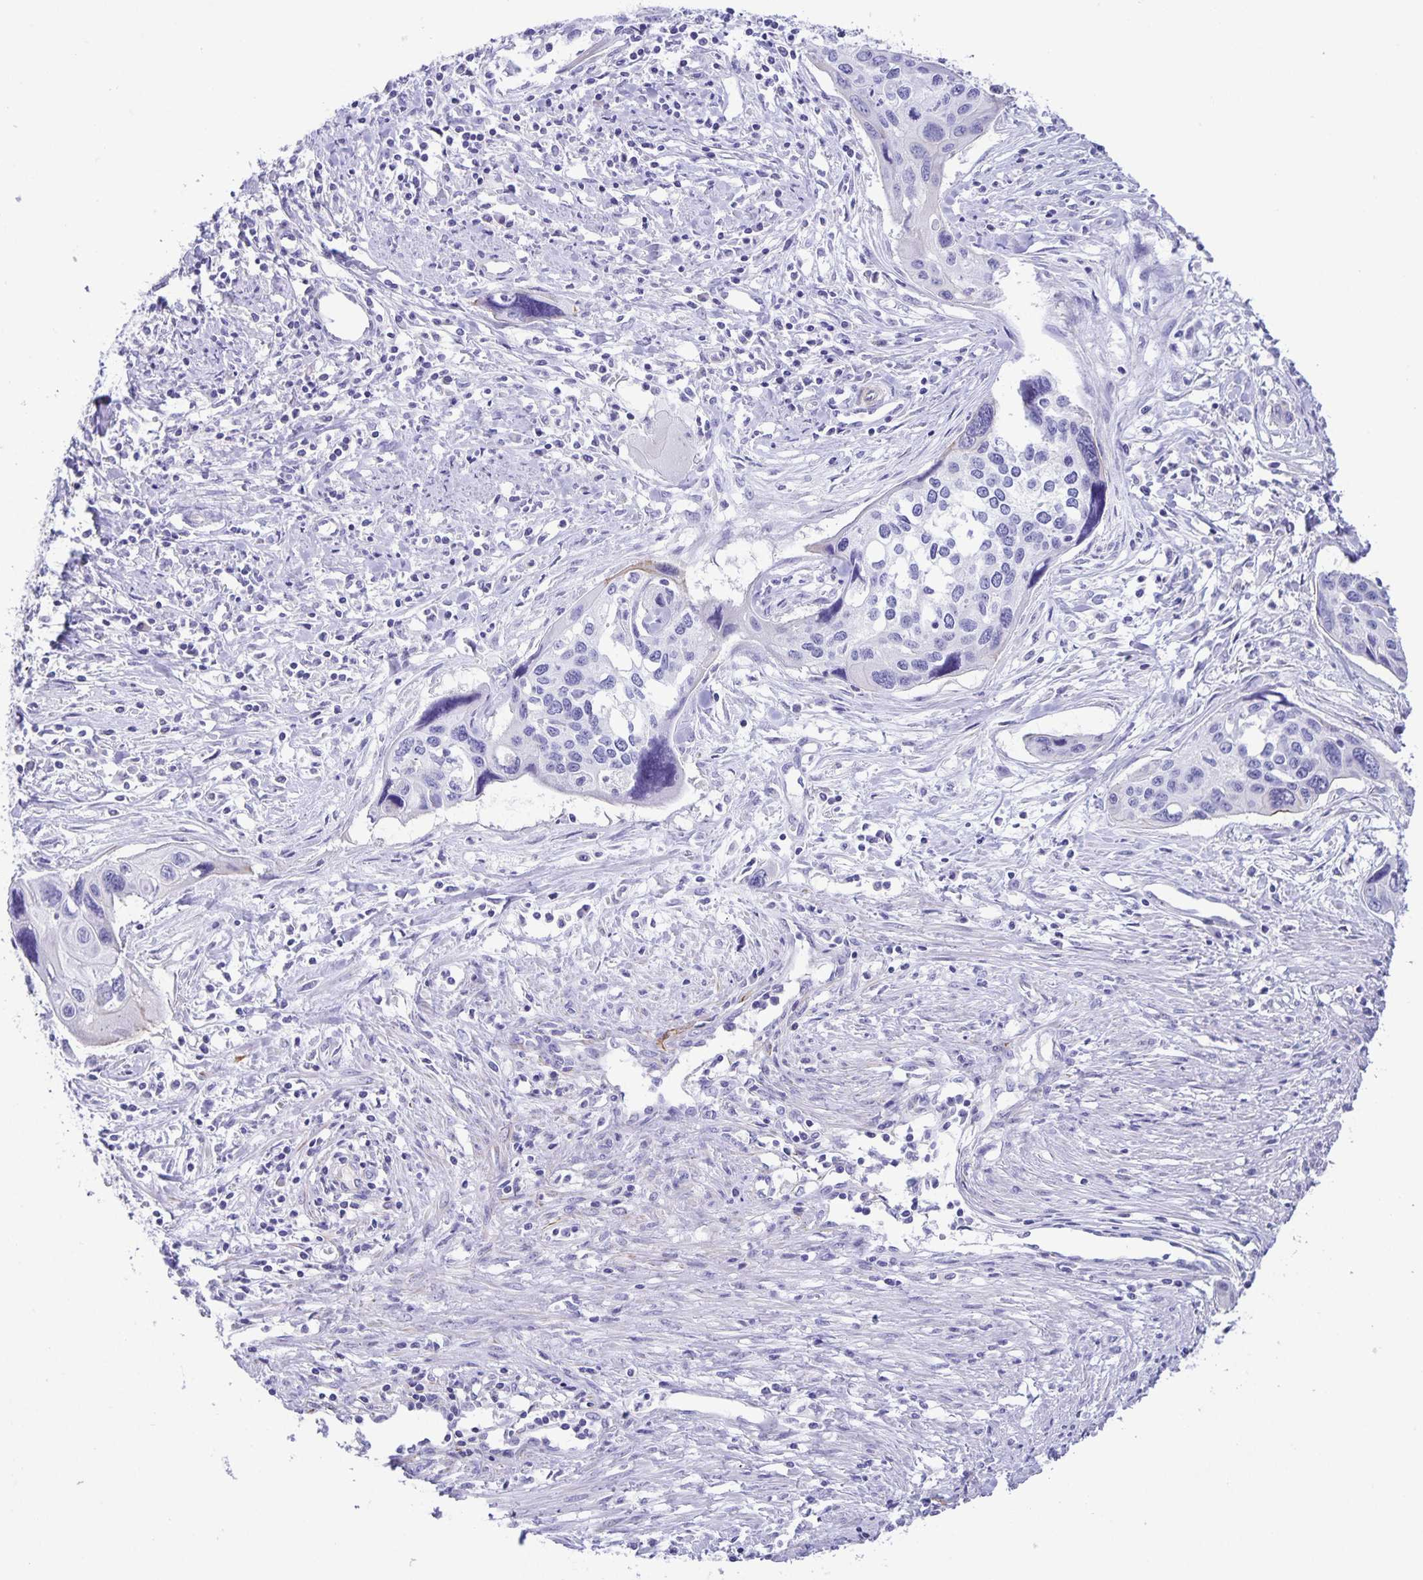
{"staining": {"intensity": "negative", "quantity": "none", "location": "none"}, "tissue": "cervical cancer", "cell_type": "Tumor cells", "image_type": "cancer", "snomed": [{"axis": "morphology", "description": "Squamous cell carcinoma, NOS"}, {"axis": "topography", "description": "Cervix"}], "caption": "A histopathology image of cervical cancer stained for a protein exhibits no brown staining in tumor cells.", "gene": "UBQLN3", "patient": {"sex": "female", "age": 31}}